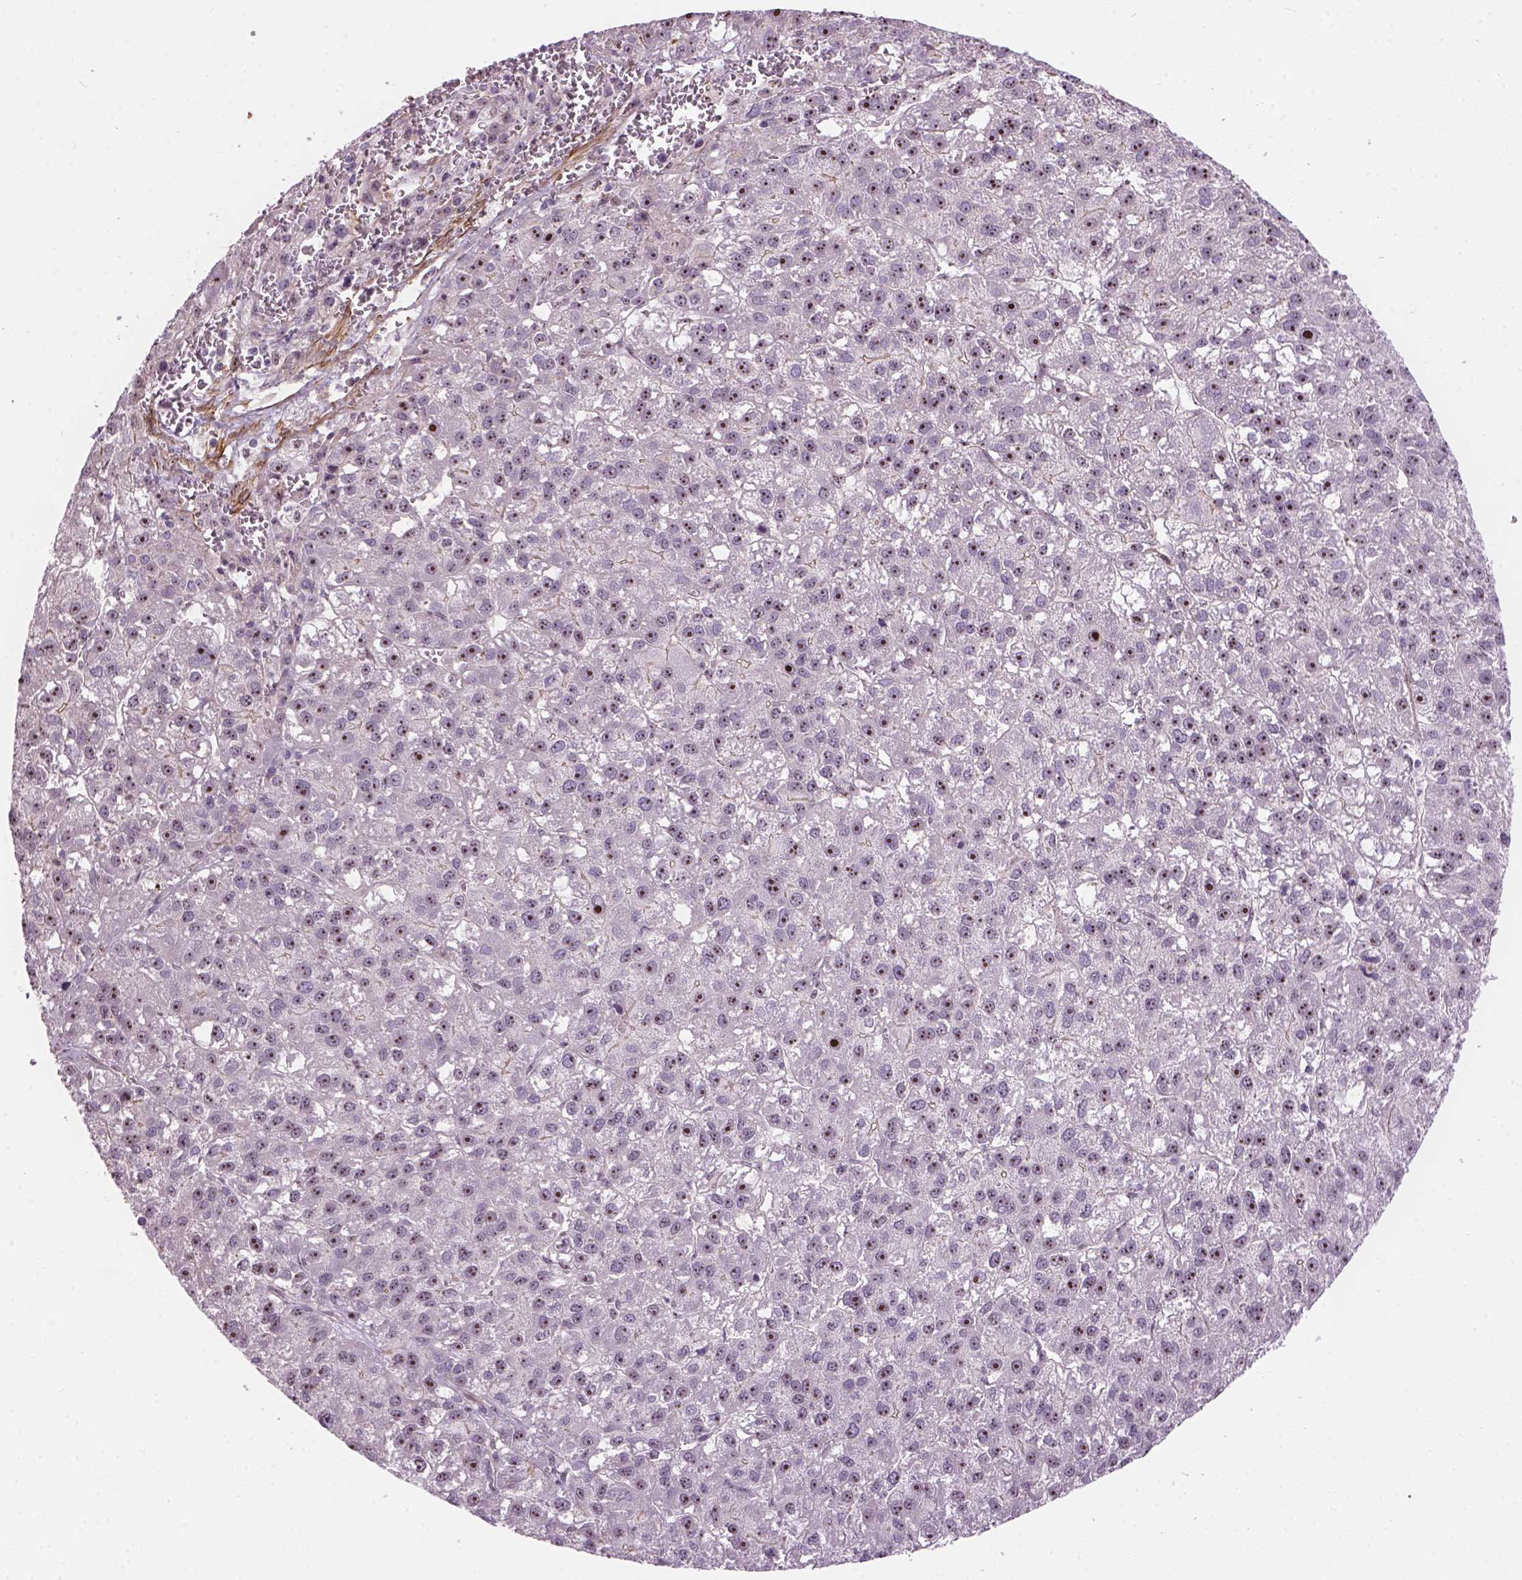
{"staining": {"intensity": "moderate", "quantity": ">75%", "location": "nuclear"}, "tissue": "liver cancer", "cell_type": "Tumor cells", "image_type": "cancer", "snomed": [{"axis": "morphology", "description": "Carcinoma, Hepatocellular, NOS"}, {"axis": "topography", "description": "Liver"}], "caption": "A brown stain shows moderate nuclear staining of a protein in human liver hepatocellular carcinoma tumor cells.", "gene": "RRS1", "patient": {"sex": "female", "age": 70}}